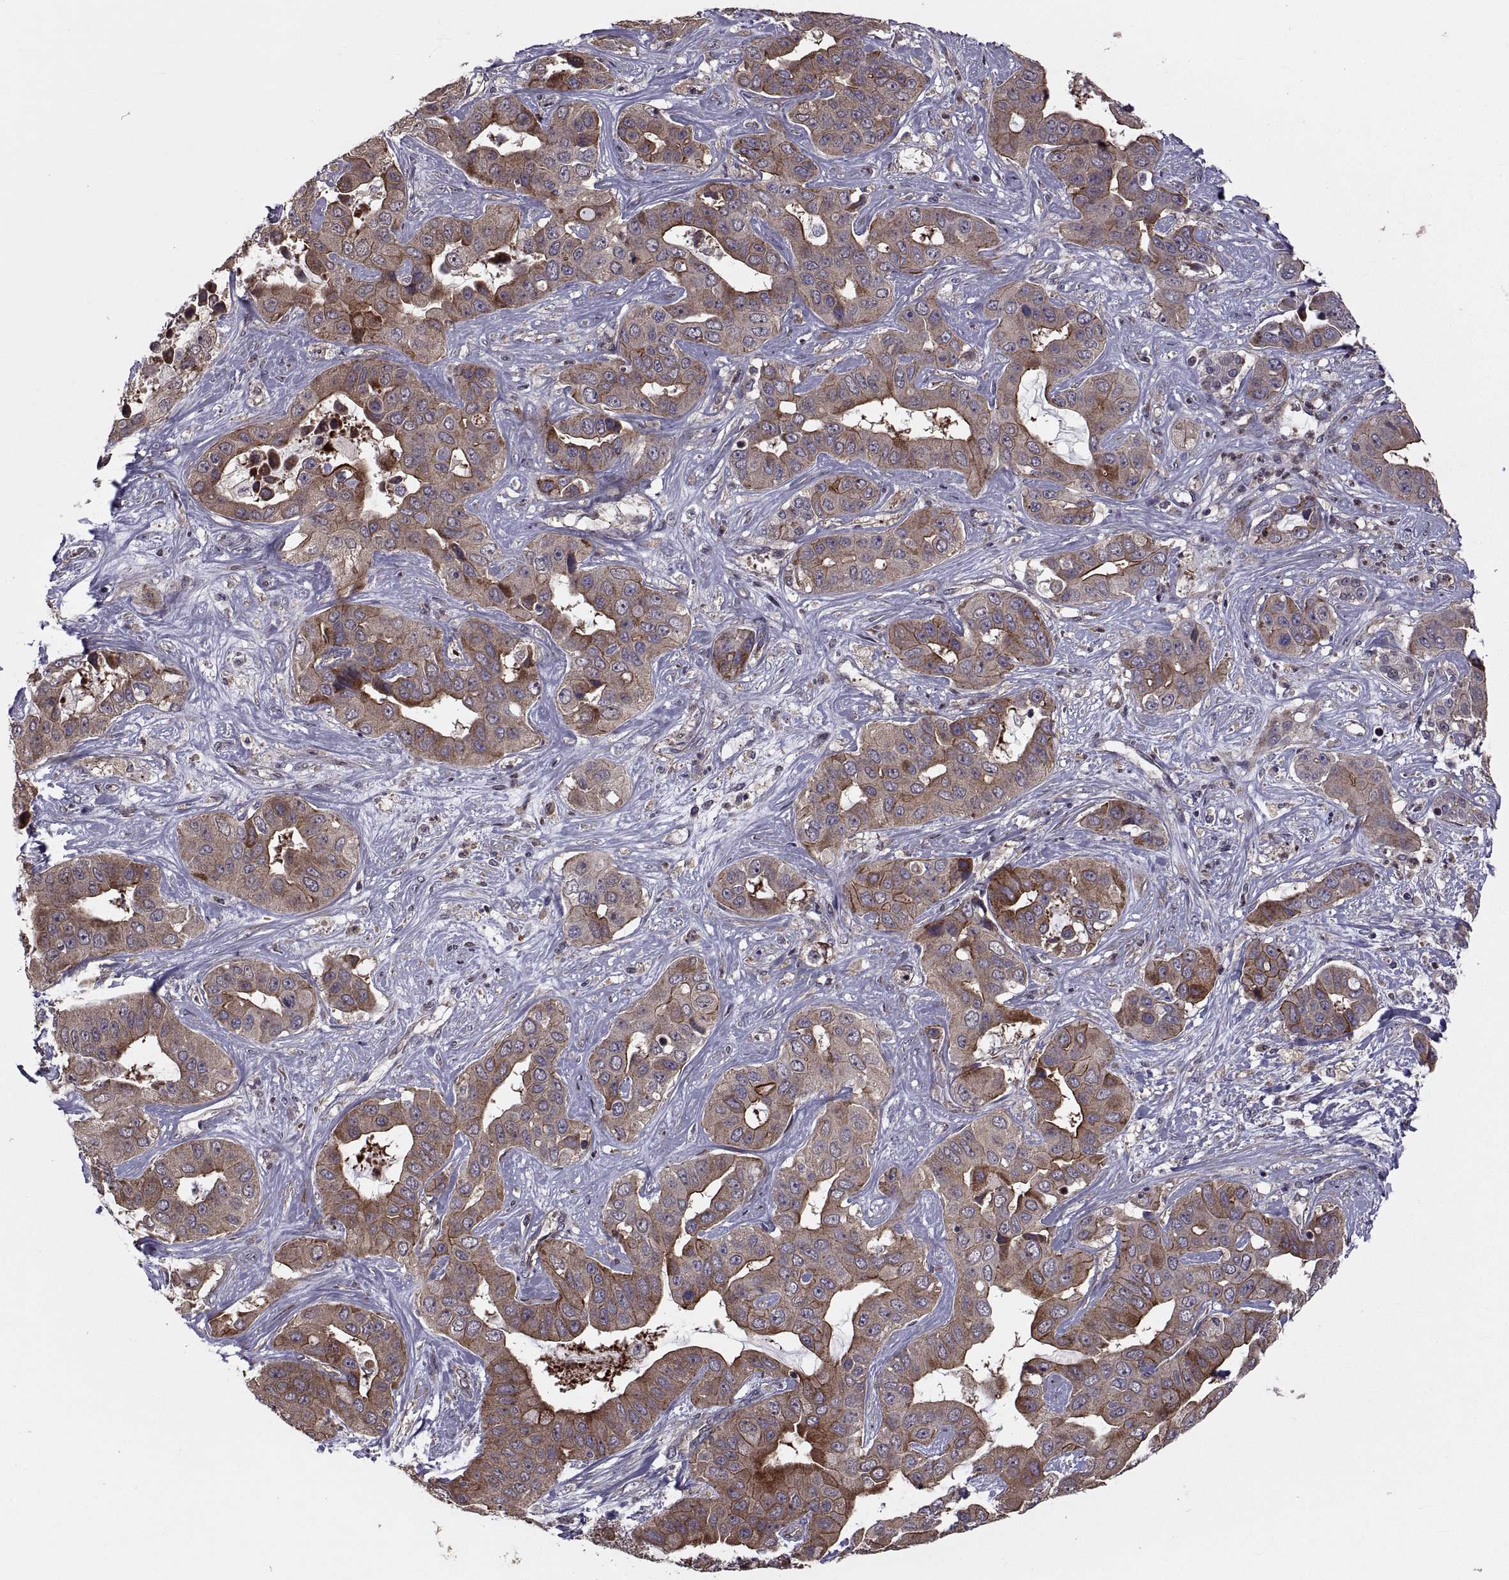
{"staining": {"intensity": "strong", "quantity": "<25%", "location": "cytoplasmic/membranous"}, "tissue": "liver cancer", "cell_type": "Tumor cells", "image_type": "cancer", "snomed": [{"axis": "morphology", "description": "Cholangiocarcinoma"}, {"axis": "topography", "description": "Liver"}], "caption": "Immunohistochemistry (IHC) micrograph of liver cholangiocarcinoma stained for a protein (brown), which demonstrates medium levels of strong cytoplasmic/membranous positivity in about <25% of tumor cells.", "gene": "PMM2", "patient": {"sex": "female", "age": 52}}